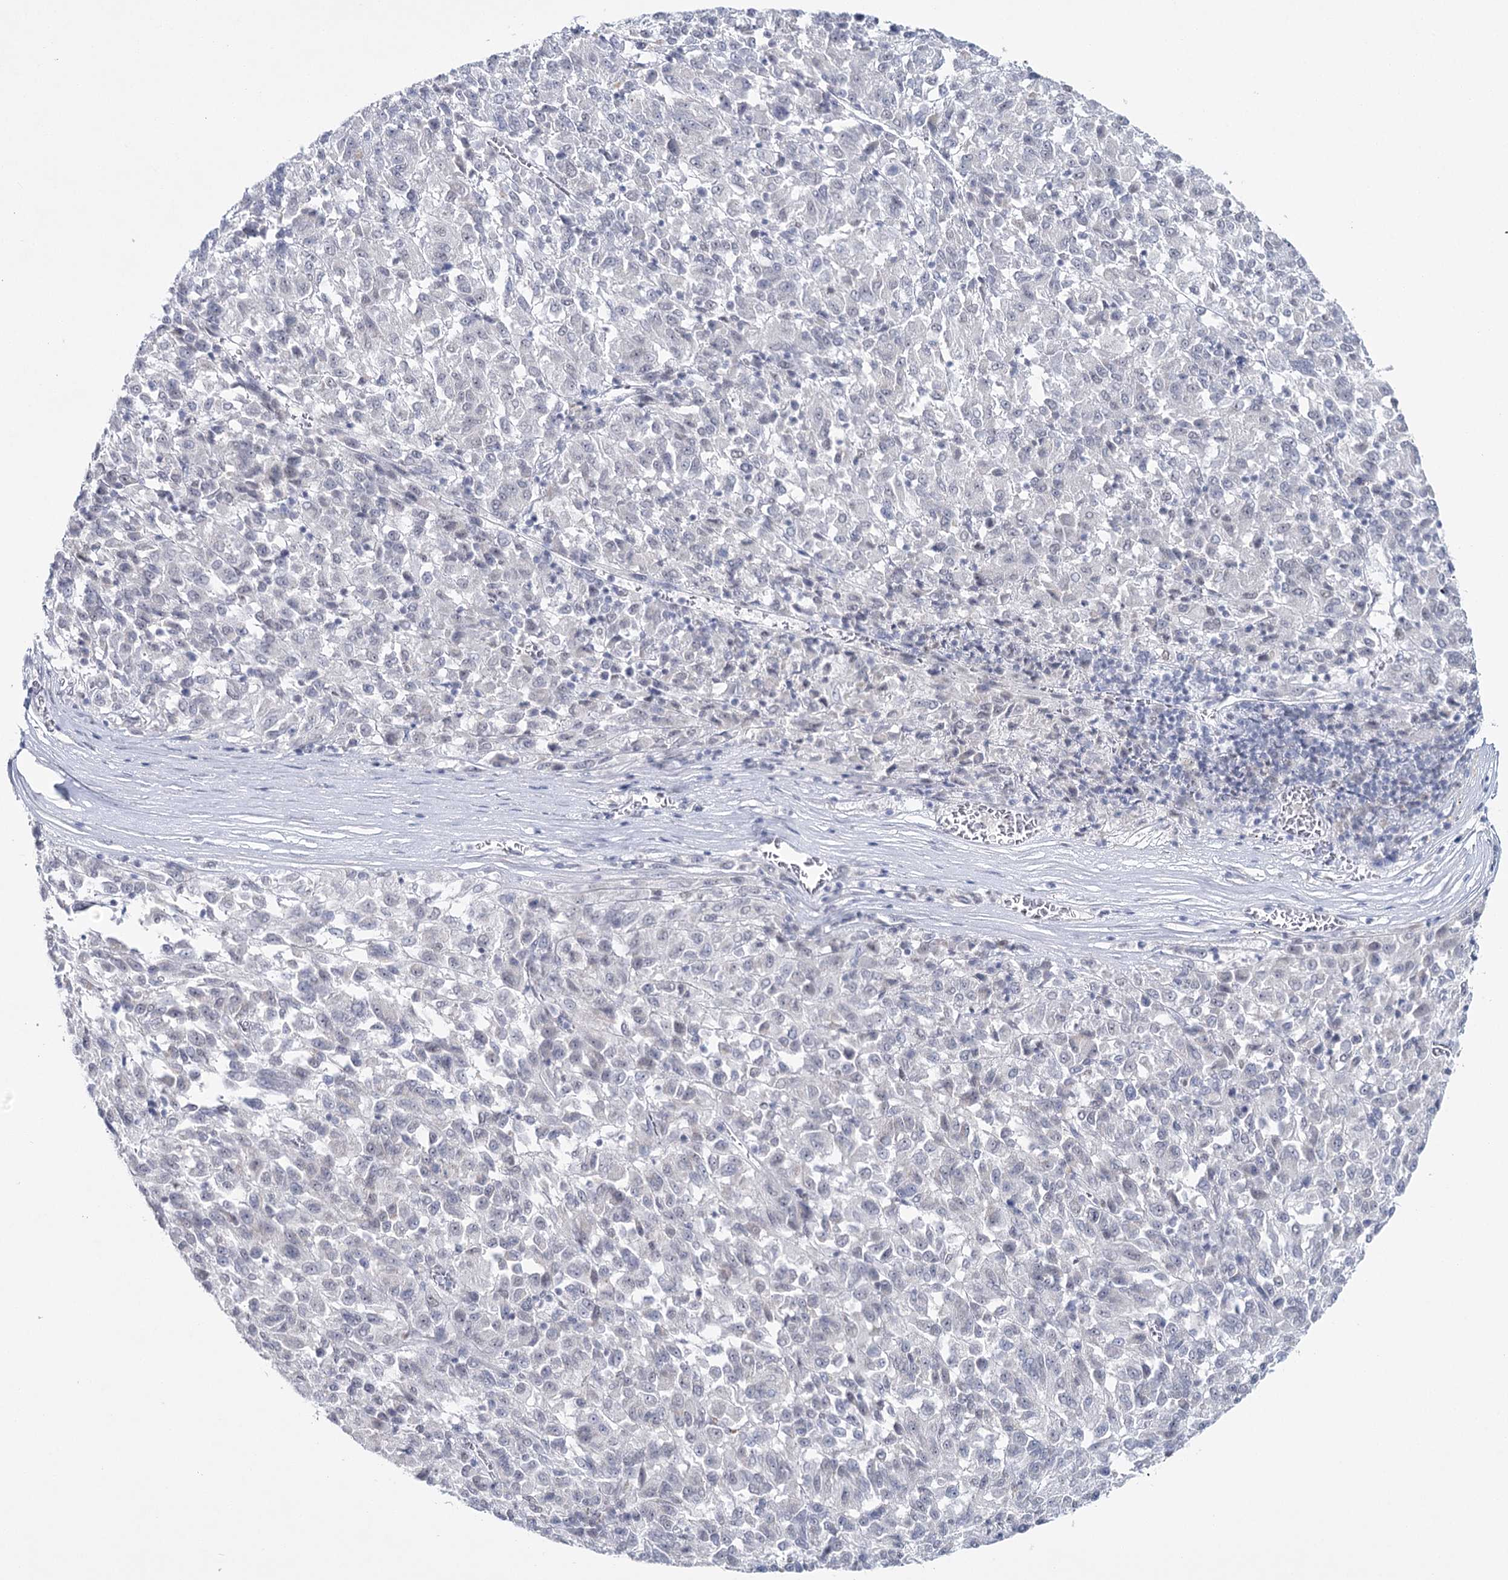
{"staining": {"intensity": "weak", "quantity": "<25%", "location": "nuclear"}, "tissue": "melanoma", "cell_type": "Tumor cells", "image_type": "cancer", "snomed": [{"axis": "morphology", "description": "Malignant melanoma, Metastatic site"}, {"axis": "topography", "description": "Lung"}], "caption": "Immunohistochemical staining of melanoma exhibits no significant staining in tumor cells. (DAB immunohistochemistry (IHC) visualized using brightfield microscopy, high magnification).", "gene": "ZC3H8", "patient": {"sex": "male", "age": 64}}